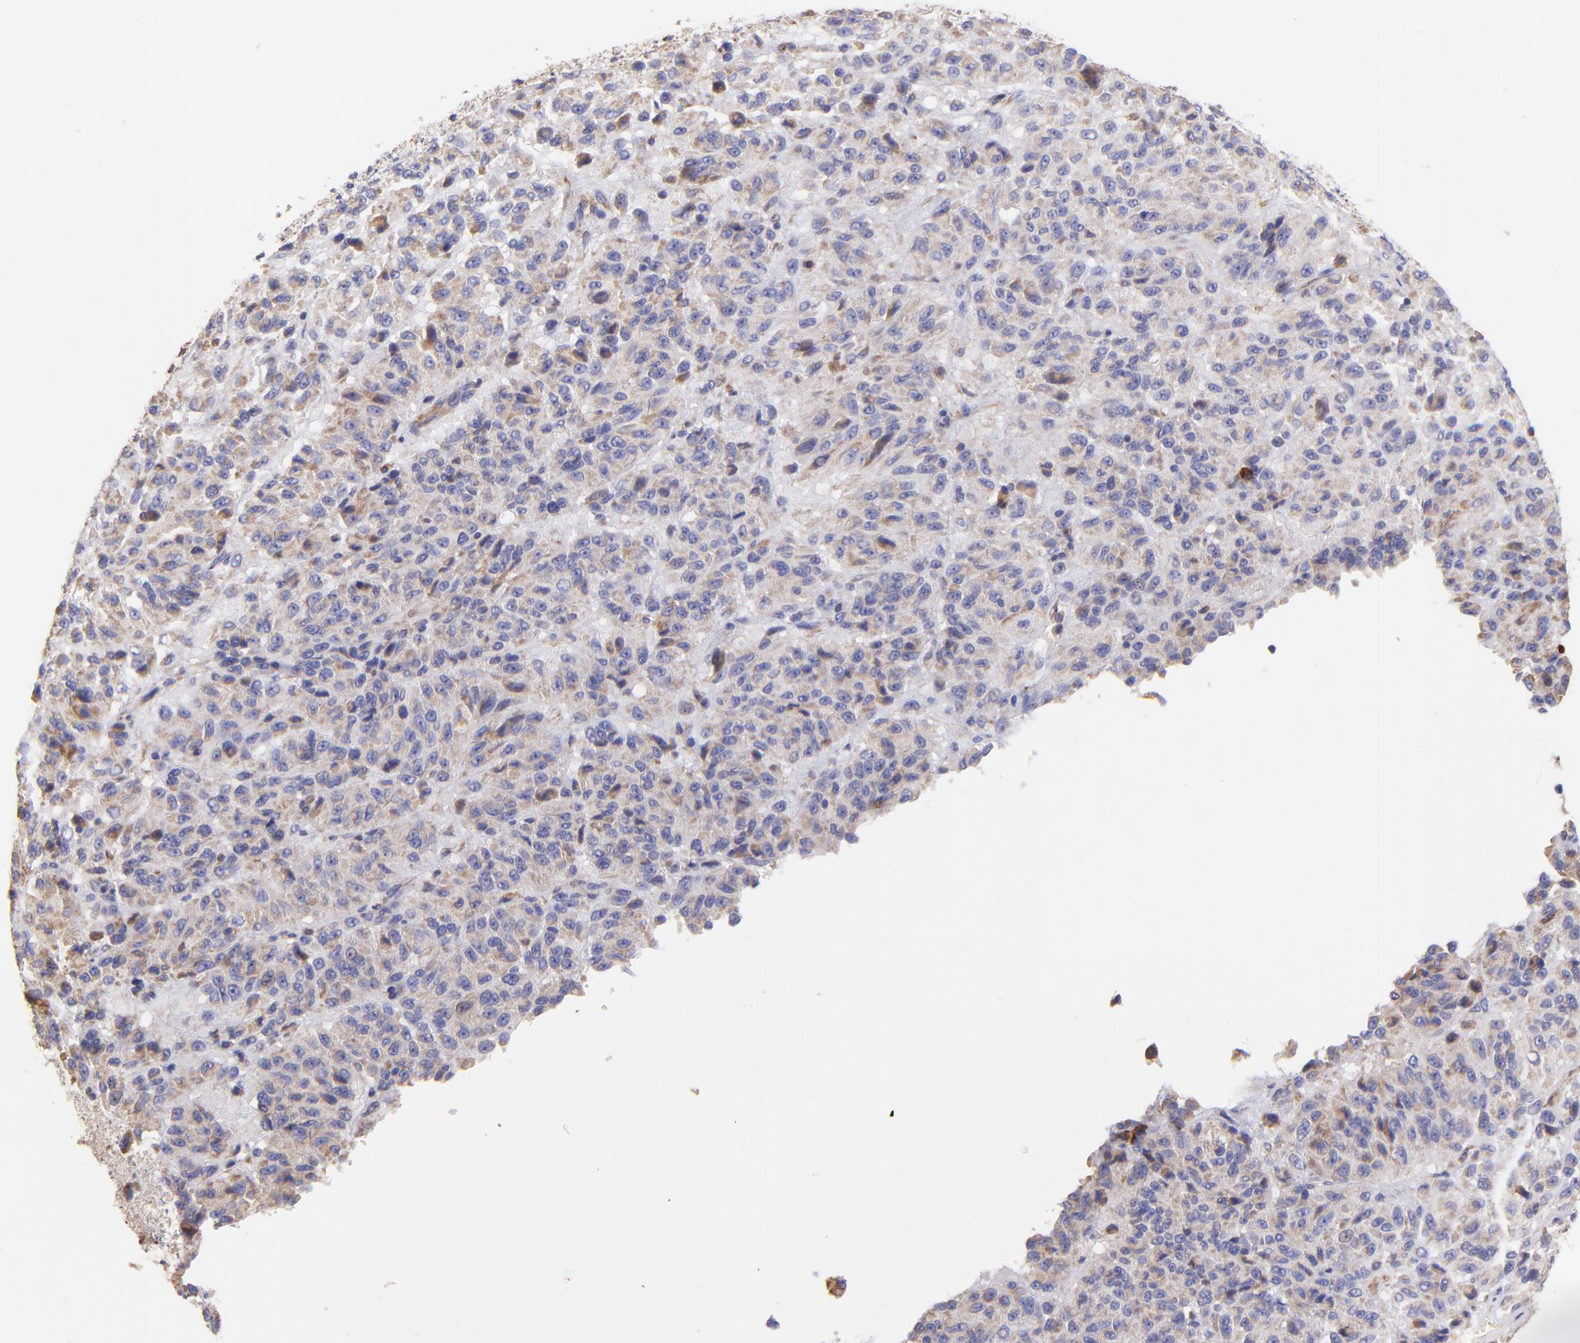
{"staining": {"intensity": "weak", "quantity": ">75%", "location": "cytoplasmic/membranous"}, "tissue": "melanoma", "cell_type": "Tumor cells", "image_type": "cancer", "snomed": [{"axis": "morphology", "description": "Malignant melanoma, Metastatic site"}, {"axis": "topography", "description": "Lung"}], "caption": "Malignant melanoma (metastatic site) stained for a protein displays weak cytoplasmic/membranous positivity in tumor cells. (brown staining indicates protein expression, while blue staining denotes nuclei).", "gene": "PREX1", "patient": {"sex": "male", "age": 64}}